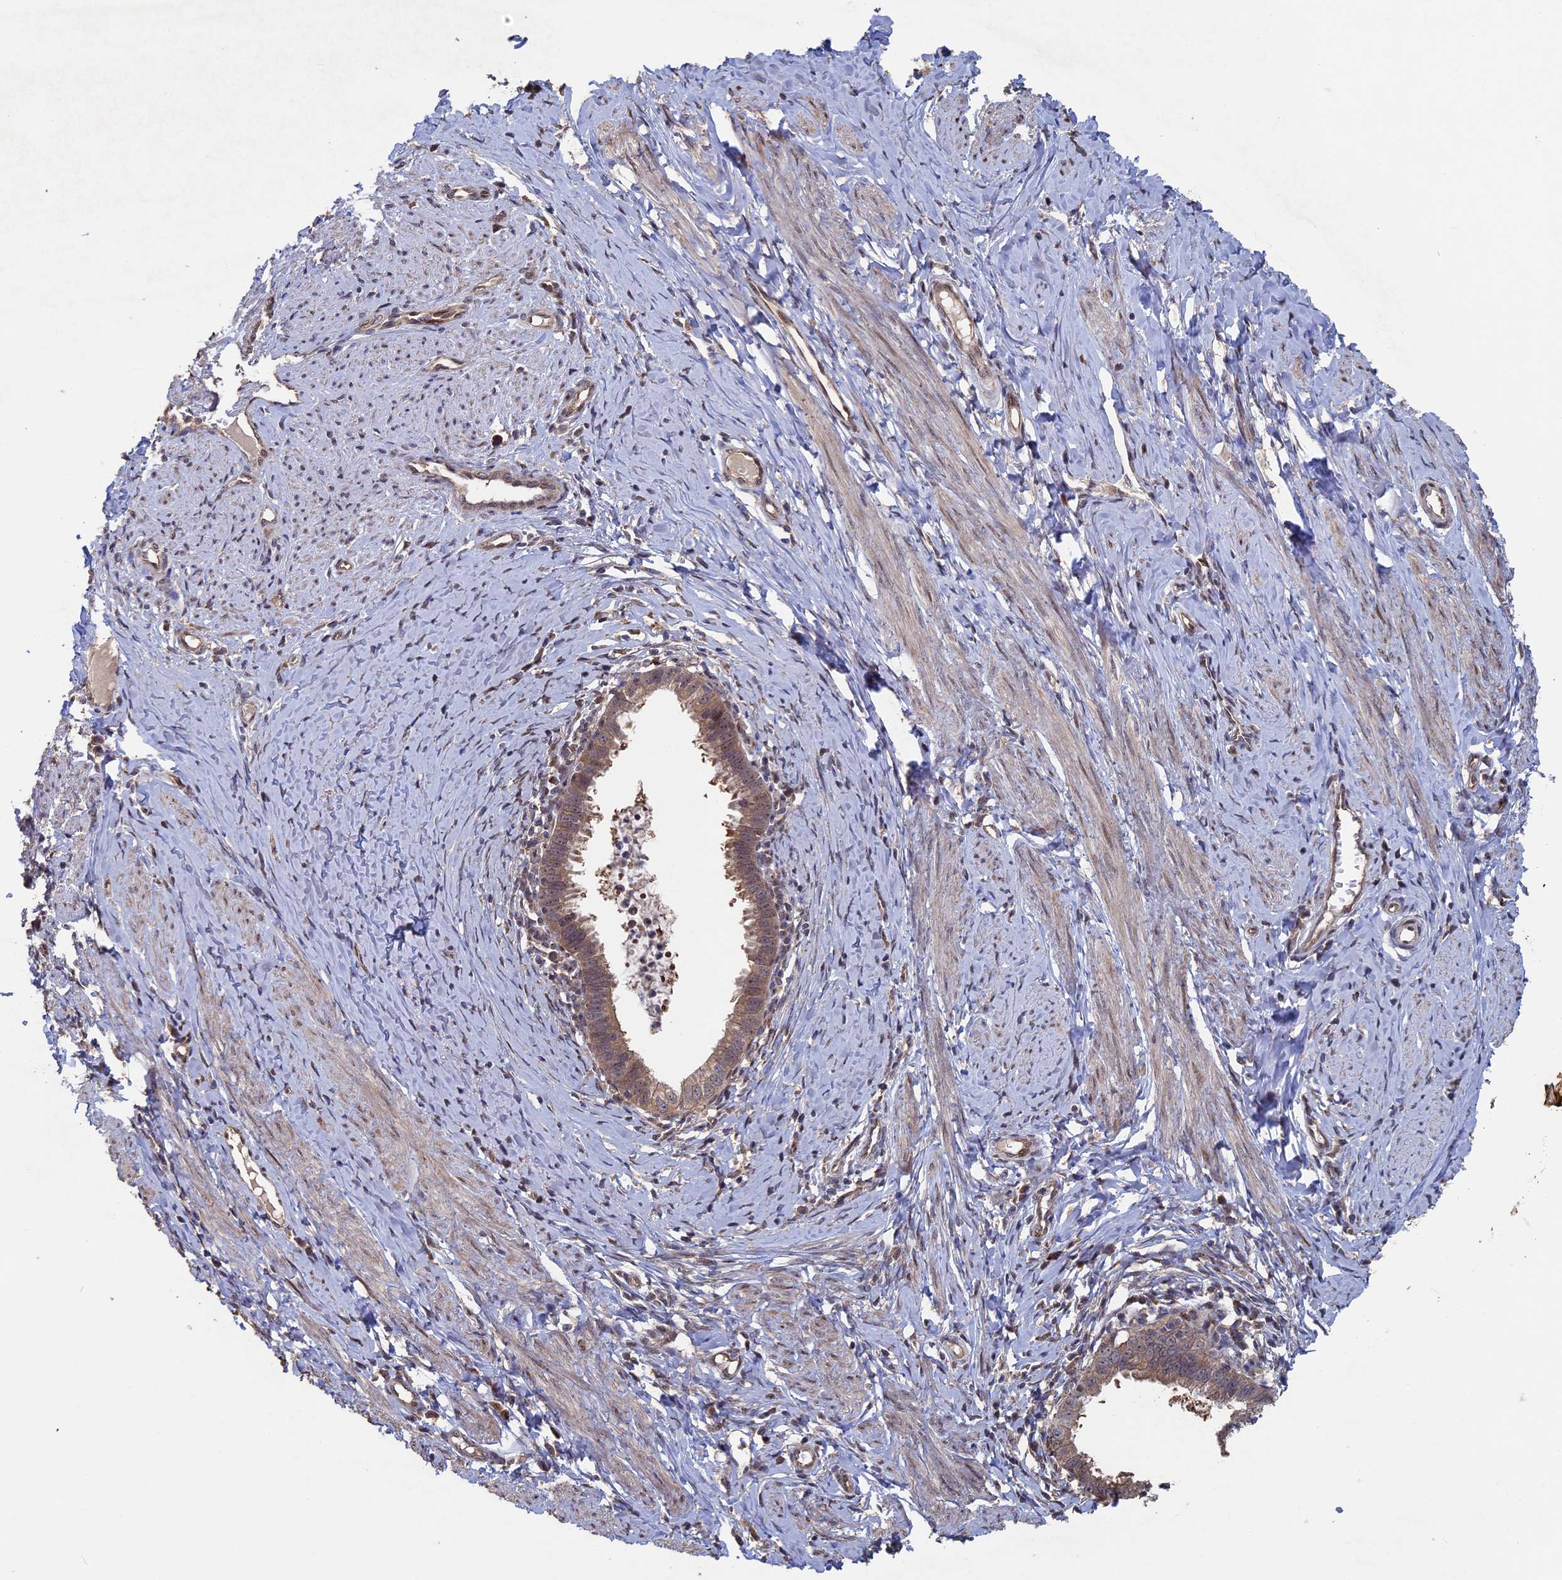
{"staining": {"intensity": "moderate", "quantity": ">75%", "location": "cytoplasmic/membranous"}, "tissue": "cervical cancer", "cell_type": "Tumor cells", "image_type": "cancer", "snomed": [{"axis": "morphology", "description": "Adenocarcinoma, NOS"}, {"axis": "topography", "description": "Cervix"}], "caption": "DAB (3,3'-diaminobenzidine) immunohistochemical staining of cervical adenocarcinoma reveals moderate cytoplasmic/membranous protein expression in about >75% of tumor cells. Ihc stains the protein in brown and the nuclei are stained blue.", "gene": "KIAA1328", "patient": {"sex": "female", "age": 36}}